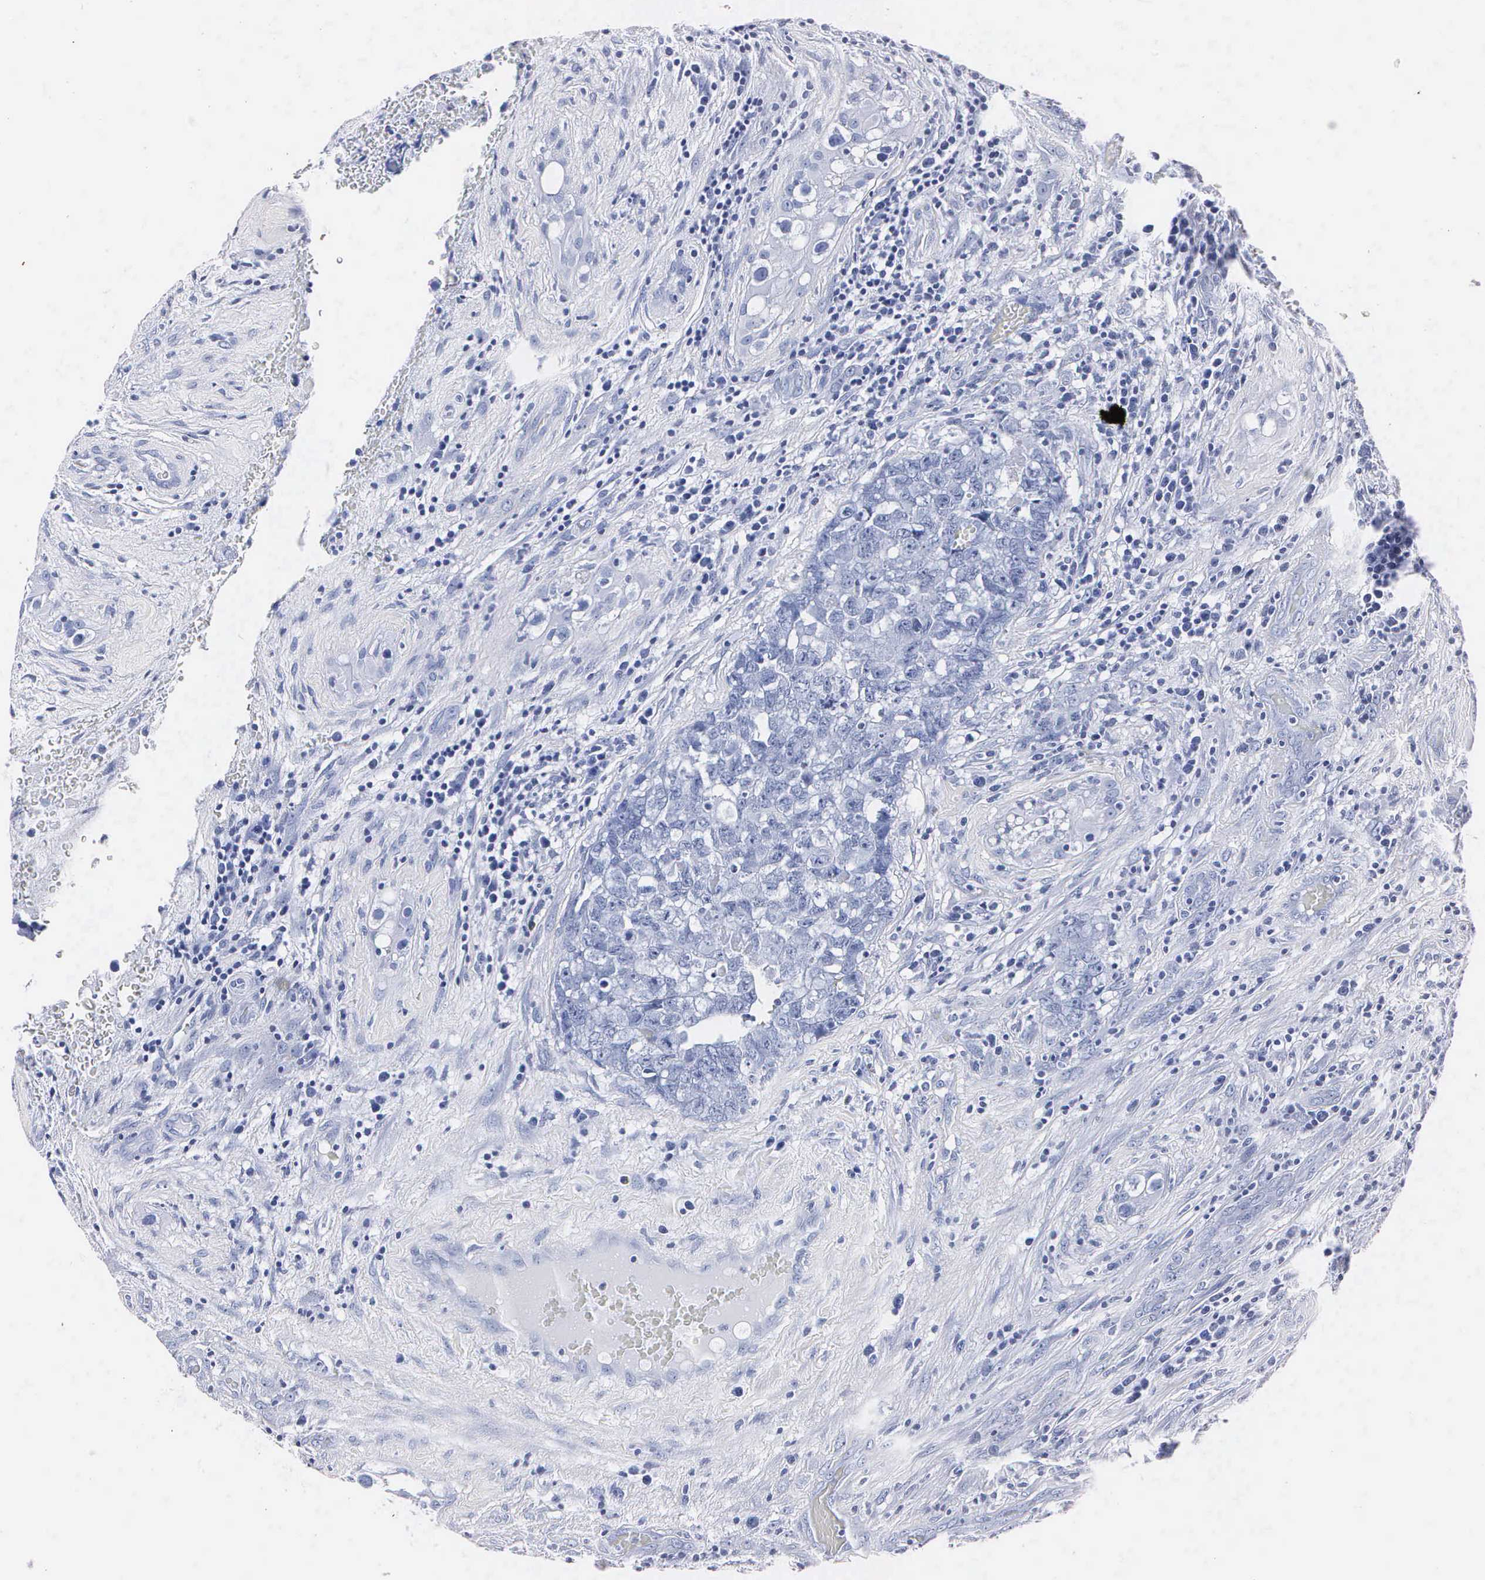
{"staining": {"intensity": "negative", "quantity": "none", "location": "none"}, "tissue": "testis cancer", "cell_type": "Tumor cells", "image_type": "cancer", "snomed": [{"axis": "morphology", "description": "Carcinoma, Embryonal, NOS"}, {"axis": "topography", "description": "Testis"}], "caption": "The image shows no staining of tumor cells in embryonal carcinoma (testis). (DAB IHC, high magnification).", "gene": "MB", "patient": {"sex": "male", "age": 31}}